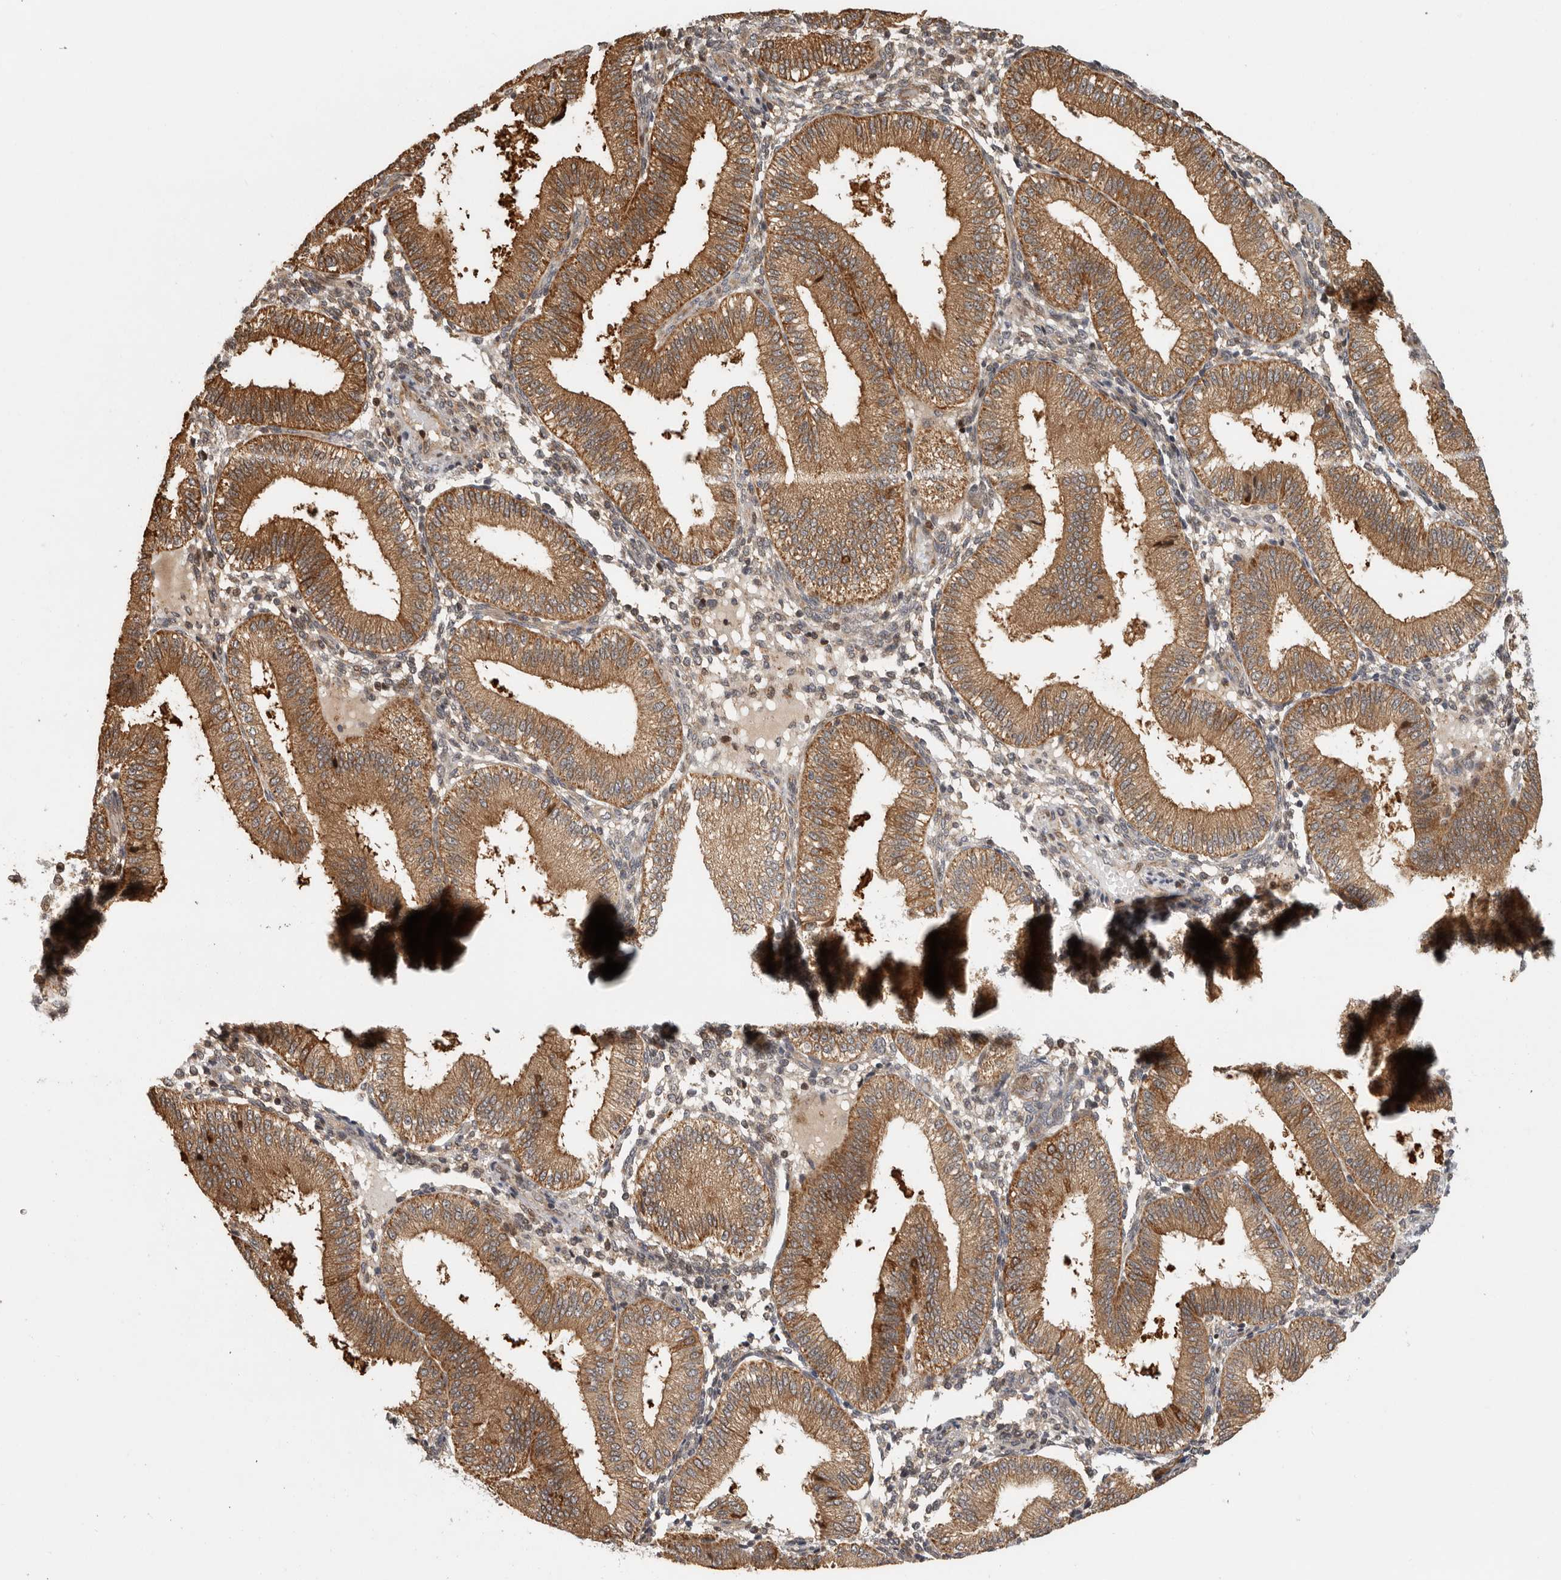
{"staining": {"intensity": "moderate", "quantity": ">75%", "location": "cytoplasmic/membranous"}, "tissue": "endometrium", "cell_type": "Cells in endometrial stroma", "image_type": "normal", "snomed": [{"axis": "morphology", "description": "Normal tissue, NOS"}, {"axis": "topography", "description": "Endometrium"}], "caption": "This photomicrograph reveals immunohistochemistry (IHC) staining of unremarkable human endometrium, with medium moderate cytoplasmic/membranous expression in approximately >75% of cells in endometrial stroma.", "gene": "SWT1", "patient": {"sex": "female", "age": 39}}